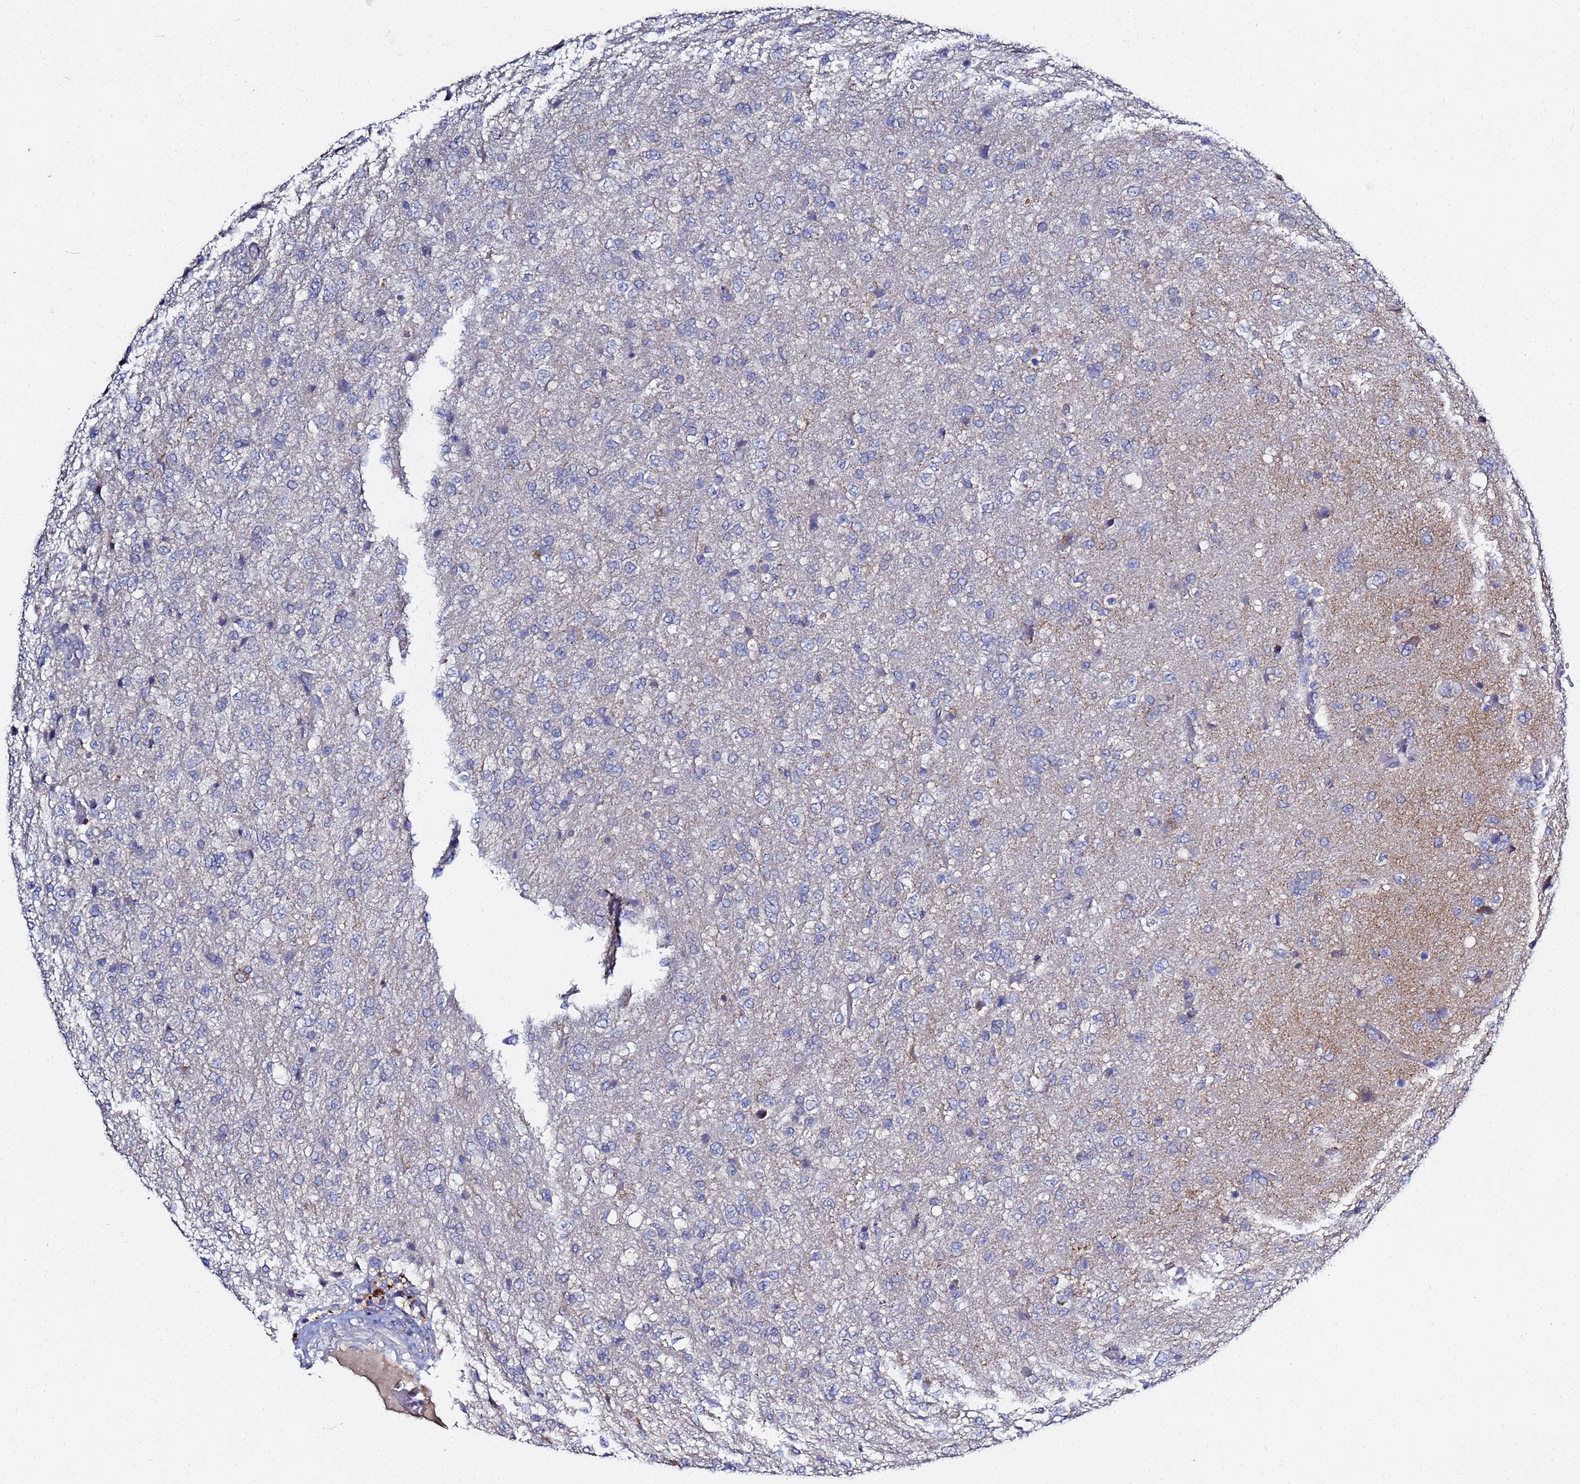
{"staining": {"intensity": "negative", "quantity": "none", "location": "none"}, "tissue": "glioma", "cell_type": "Tumor cells", "image_type": "cancer", "snomed": [{"axis": "morphology", "description": "Glioma, malignant, High grade"}, {"axis": "topography", "description": "Brain"}], "caption": "The image exhibits no significant expression in tumor cells of malignant high-grade glioma.", "gene": "TCP10L", "patient": {"sex": "female", "age": 74}}